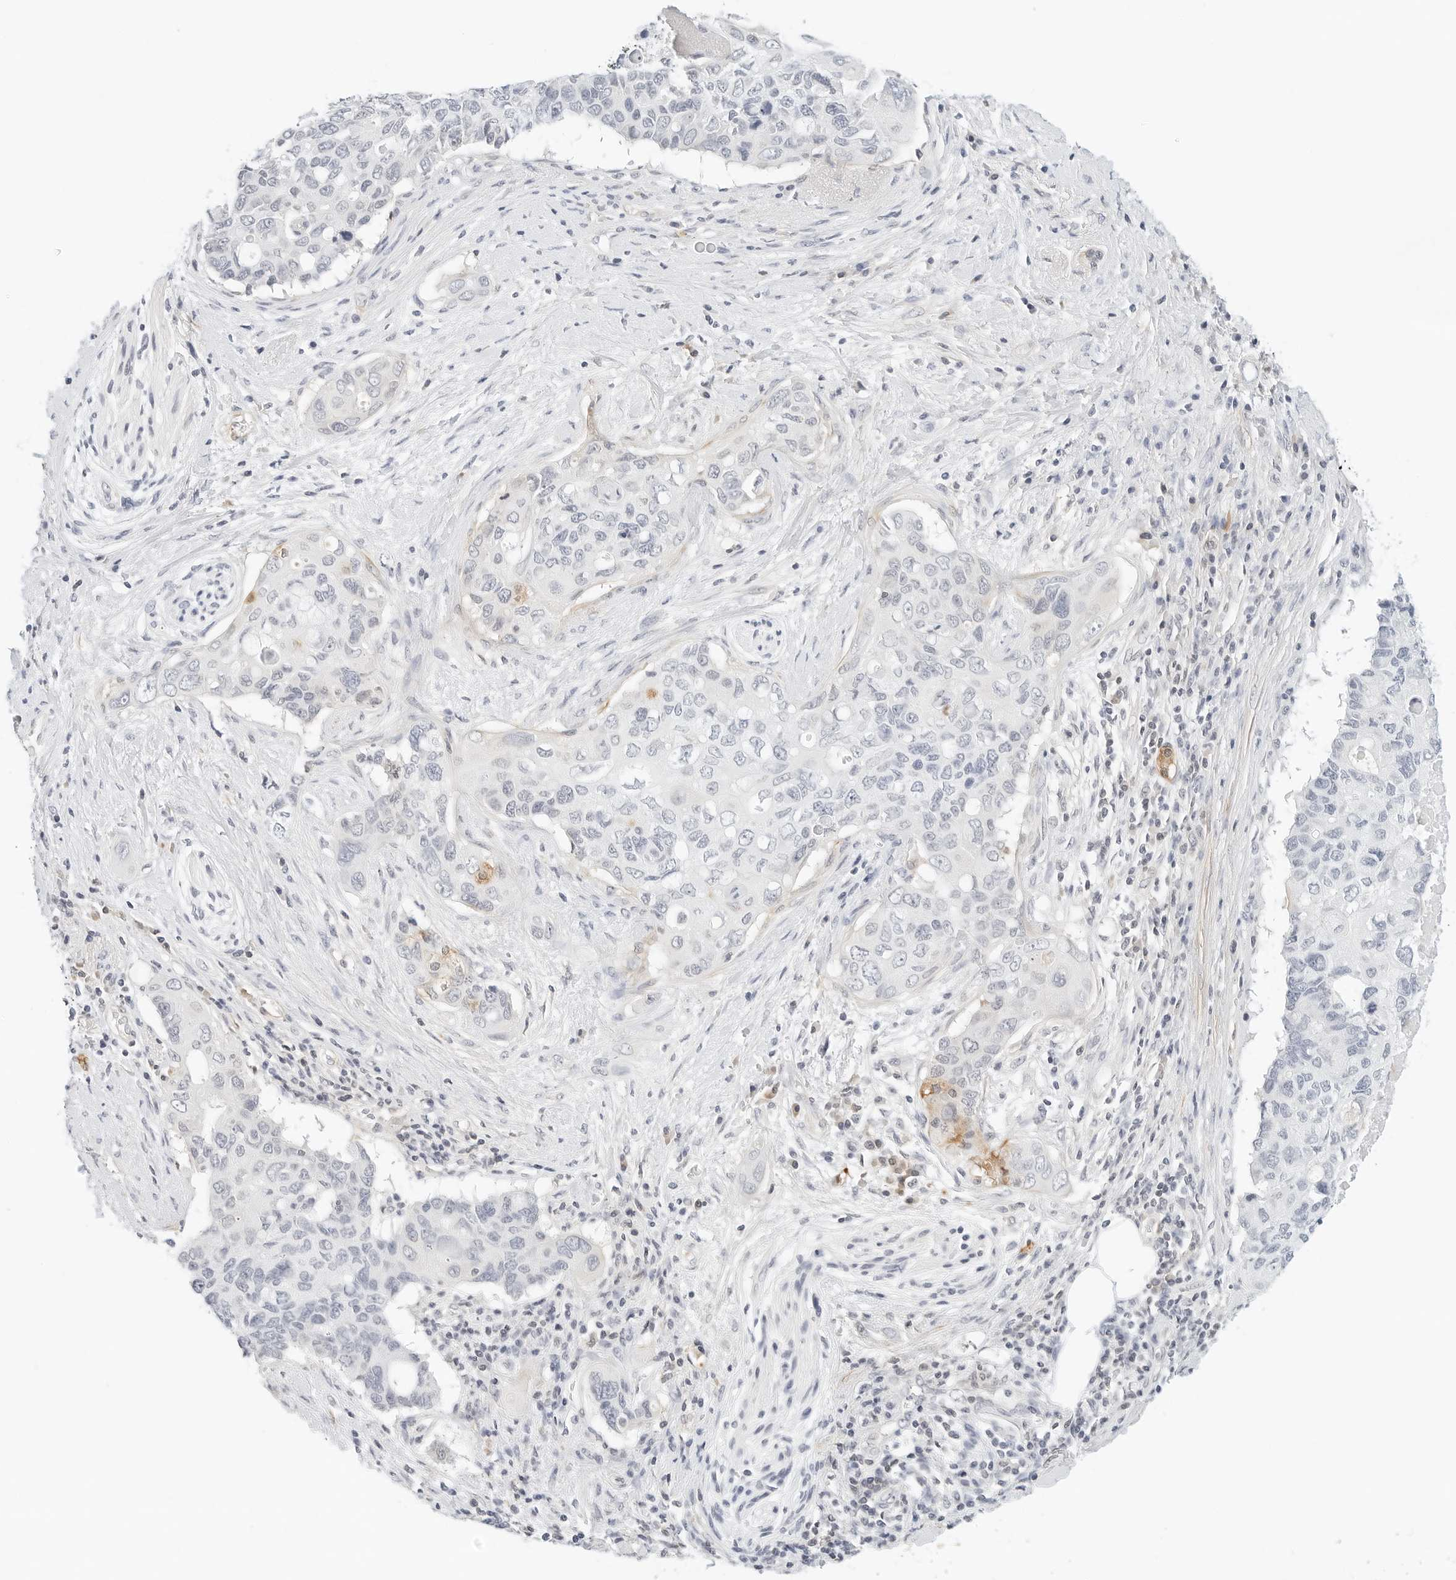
{"staining": {"intensity": "negative", "quantity": "none", "location": "none"}, "tissue": "pancreatic cancer", "cell_type": "Tumor cells", "image_type": "cancer", "snomed": [{"axis": "morphology", "description": "Adenocarcinoma, NOS"}, {"axis": "topography", "description": "Pancreas"}], "caption": "A micrograph of pancreatic adenocarcinoma stained for a protein exhibits no brown staining in tumor cells.", "gene": "PKDCC", "patient": {"sex": "female", "age": 56}}